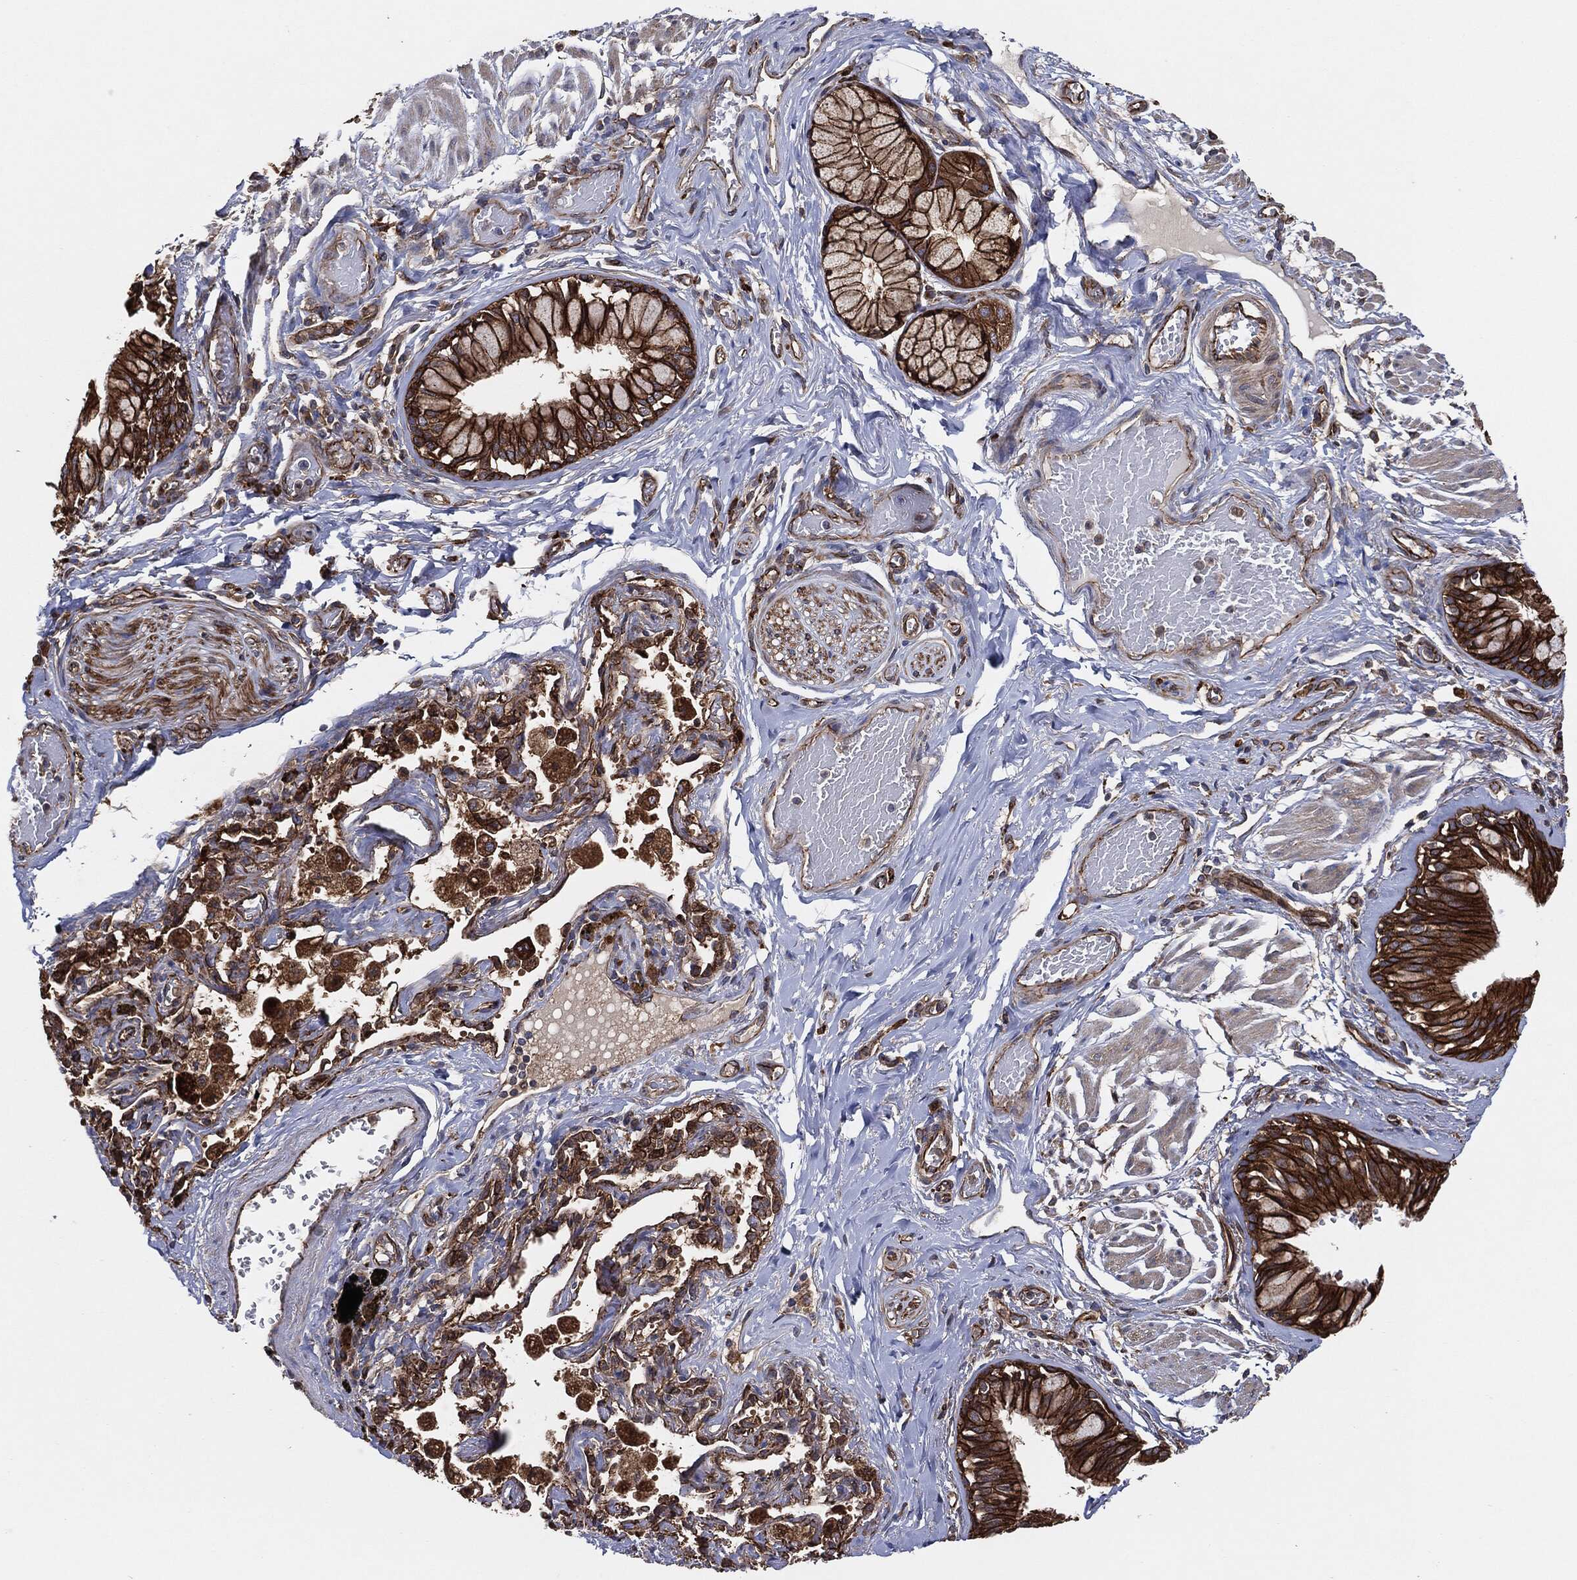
{"staining": {"intensity": "strong", "quantity": ">75%", "location": "cytoplasmic/membranous"}, "tissue": "bronchus", "cell_type": "Respiratory epithelial cells", "image_type": "normal", "snomed": [{"axis": "morphology", "description": "Normal tissue, NOS"}, {"axis": "topography", "description": "Bronchus"}, {"axis": "topography", "description": "Lung"}], "caption": "DAB immunohistochemical staining of benign human bronchus demonstrates strong cytoplasmic/membranous protein positivity in about >75% of respiratory epithelial cells.", "gene": "CTNNA1", "patient": {"sex": "female", "age": 57}}